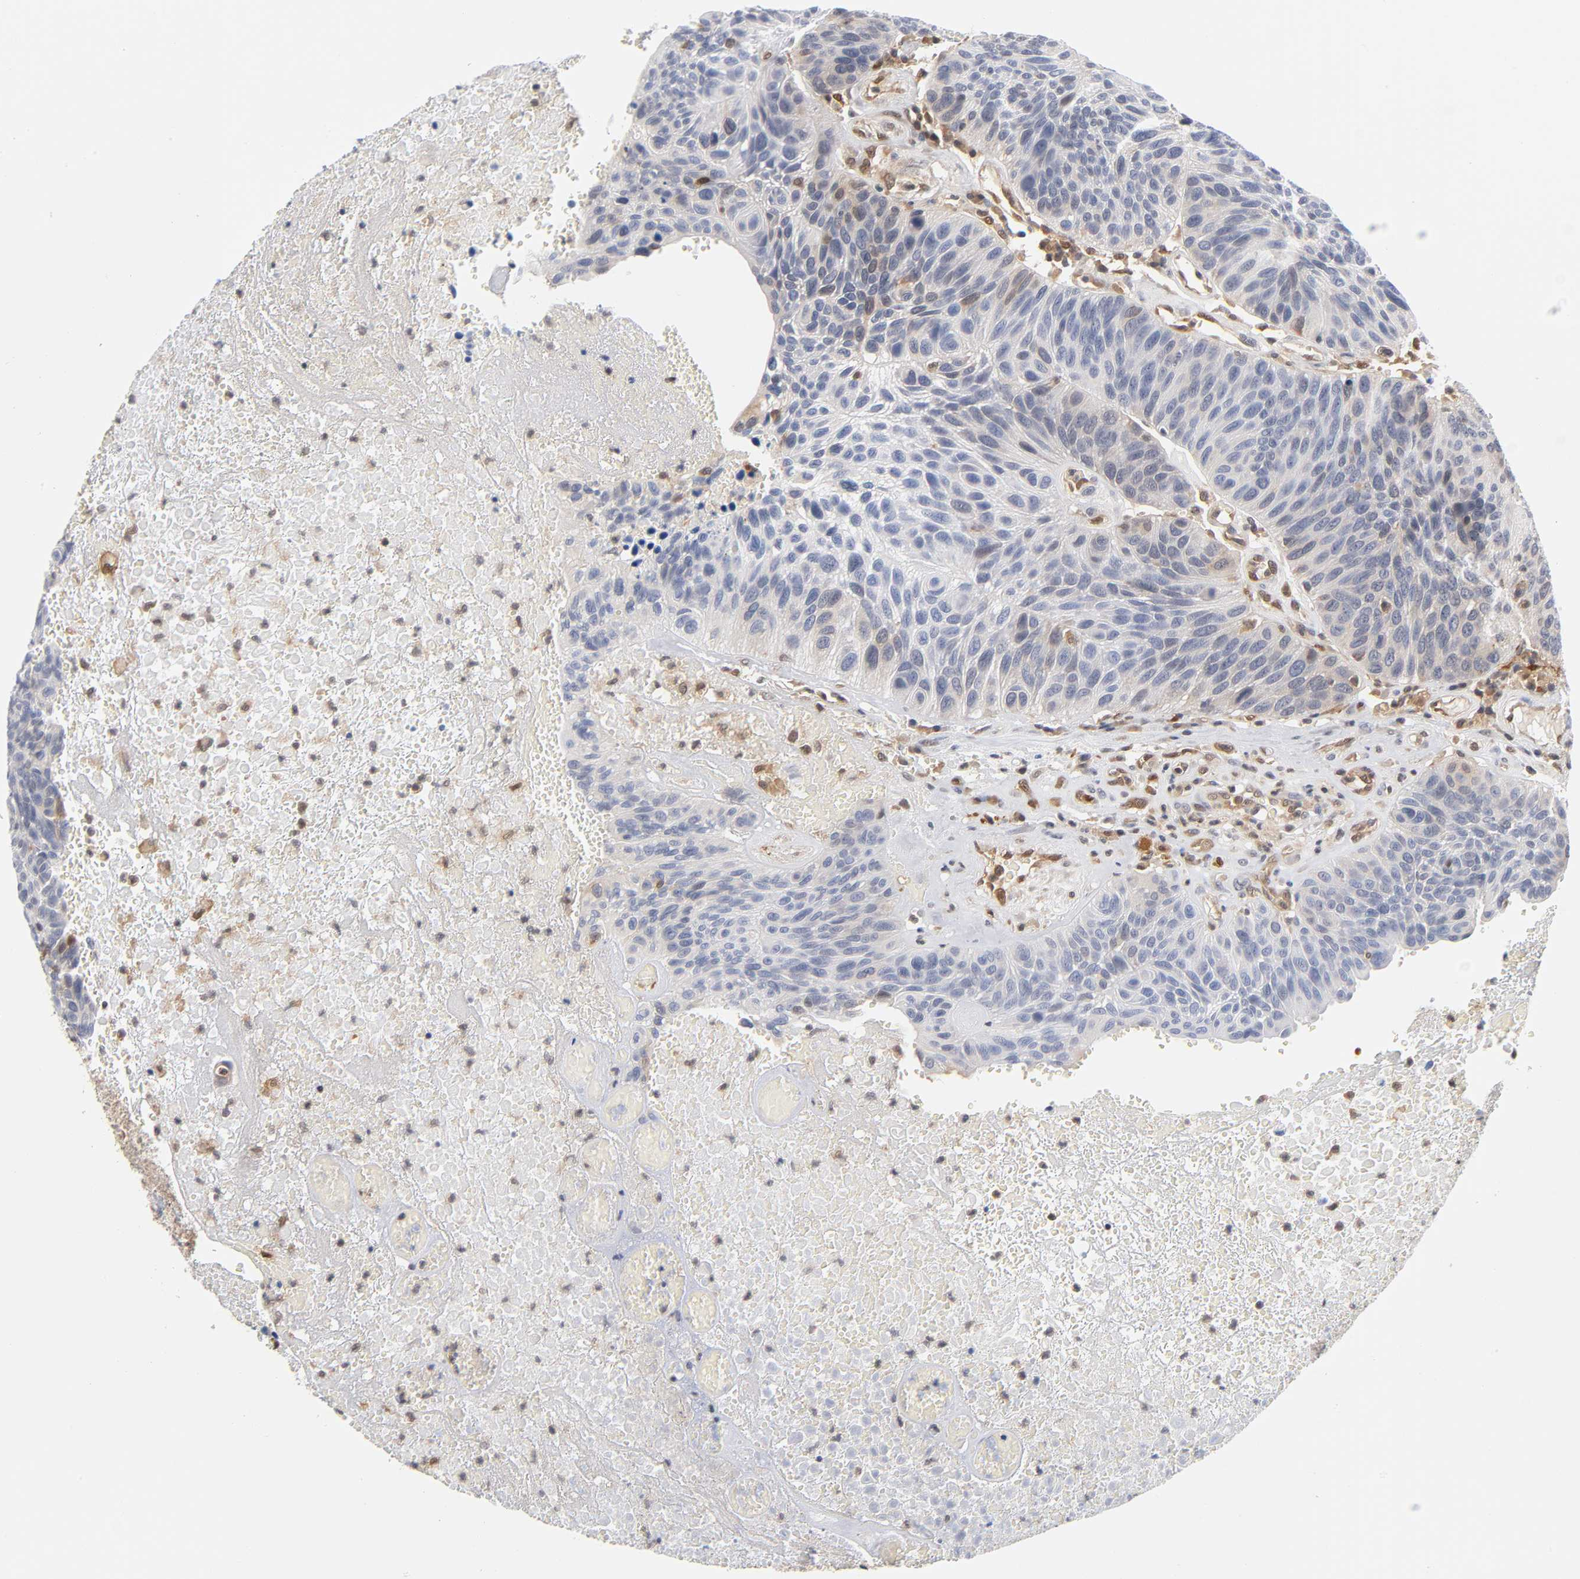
{"staining": {"intensity": "weak", "quantity": "<25%", "location": "cytoplasmic/membranous,nuclear"}, "tissue": "urothelial cancer", "cell_type": "Tumor cells", "image_type": "cancer", "snomed": [{"axis": "morphology", "description": "Urothelial carcinoma, High grade"}, {"axis": "topography", "description": "Urinary bladder"}], "caption": "Urothelial carcinoma (high-grade) was stained to show a protein in brown. There is no significant staining in tumor cells.", "gene": "DFFB", "patient": {"sex": "male", "age": 66}}